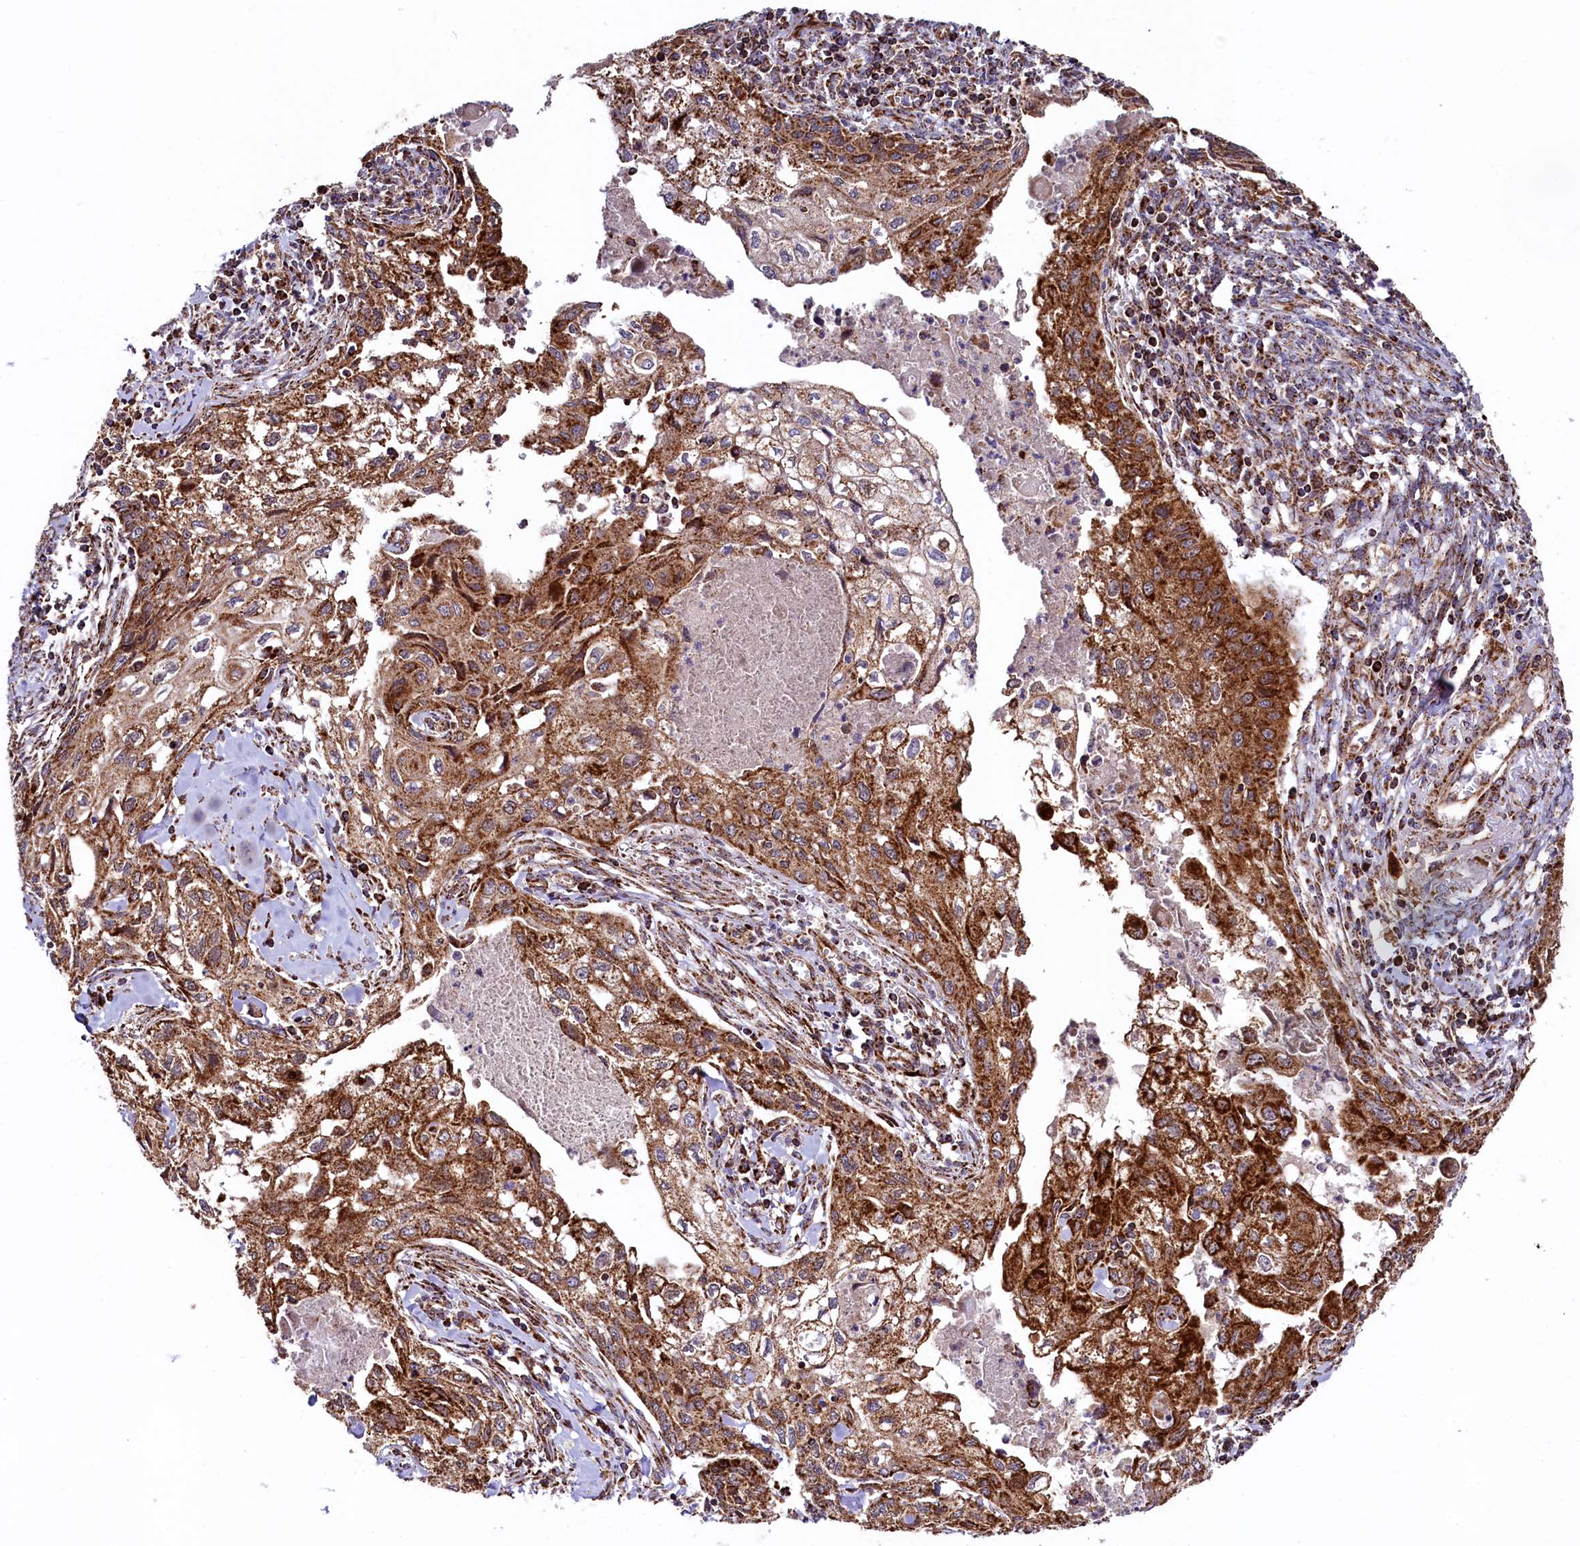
{"staining": {"intensity": "strong", "quantity": ">75%", "location": "cytoplasmic/membranous"}, "tissue": "cervical cancer", "cell_type": "Tumor cells", "image_type": "cancer", "snomed": [{"axis": "morphology", "description": "Squamous cell carcinoma, NOS"}, {"axis": "topography", "description": "Cervix"}], "caption": "A high-resolution photomicrograph shows immunohistochemistry (IHC) staining of cervical cancer (squamous cell carcinoma), which demonstrates strong cytoplasmic/membranous positivity in about >75% of tumor cells.", "gene": "CLYBL", "patient": {"sex": "female", "age": 67}}